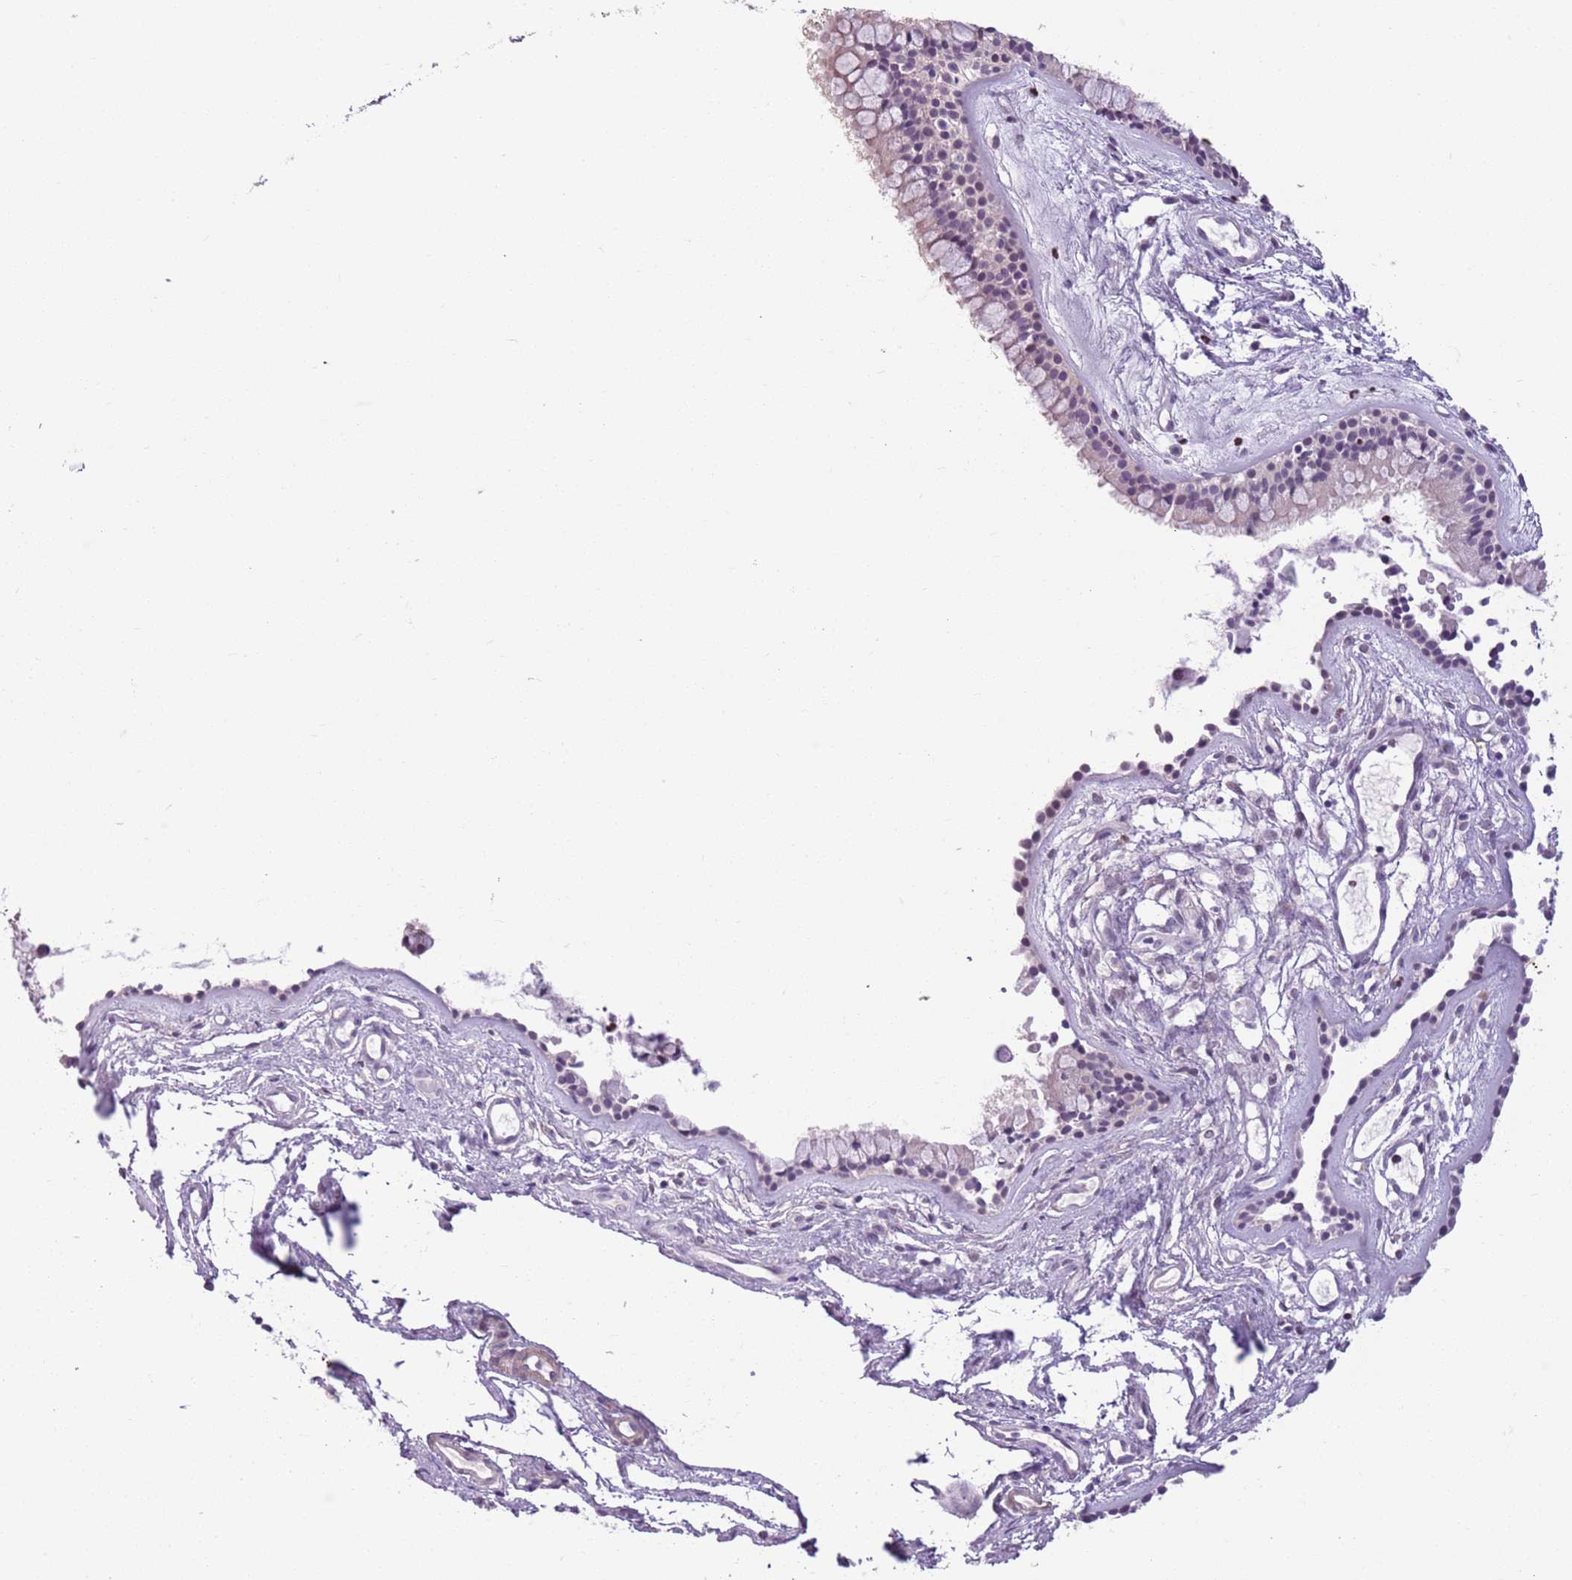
{"staining": {"intensity": "negative", "quantity": "none", "location": "none"}, "tissue": "nasopharynx", "cell_type": "Respiratory epithelial cells", "image_type": "normal", "snomed": [{"axis": "morphology", "description": "Normal tissue, NOS"}, {"axis": "topography", "description": "Nasopharynx"}], "caption": "This is a image of immunohistochemistry (IHC) staining of benign nasopharynx, which shows no positivity in respiratory epithelial cells.", "gene": "ADCY7", "patient": {"sex": "male", "age": 82}}